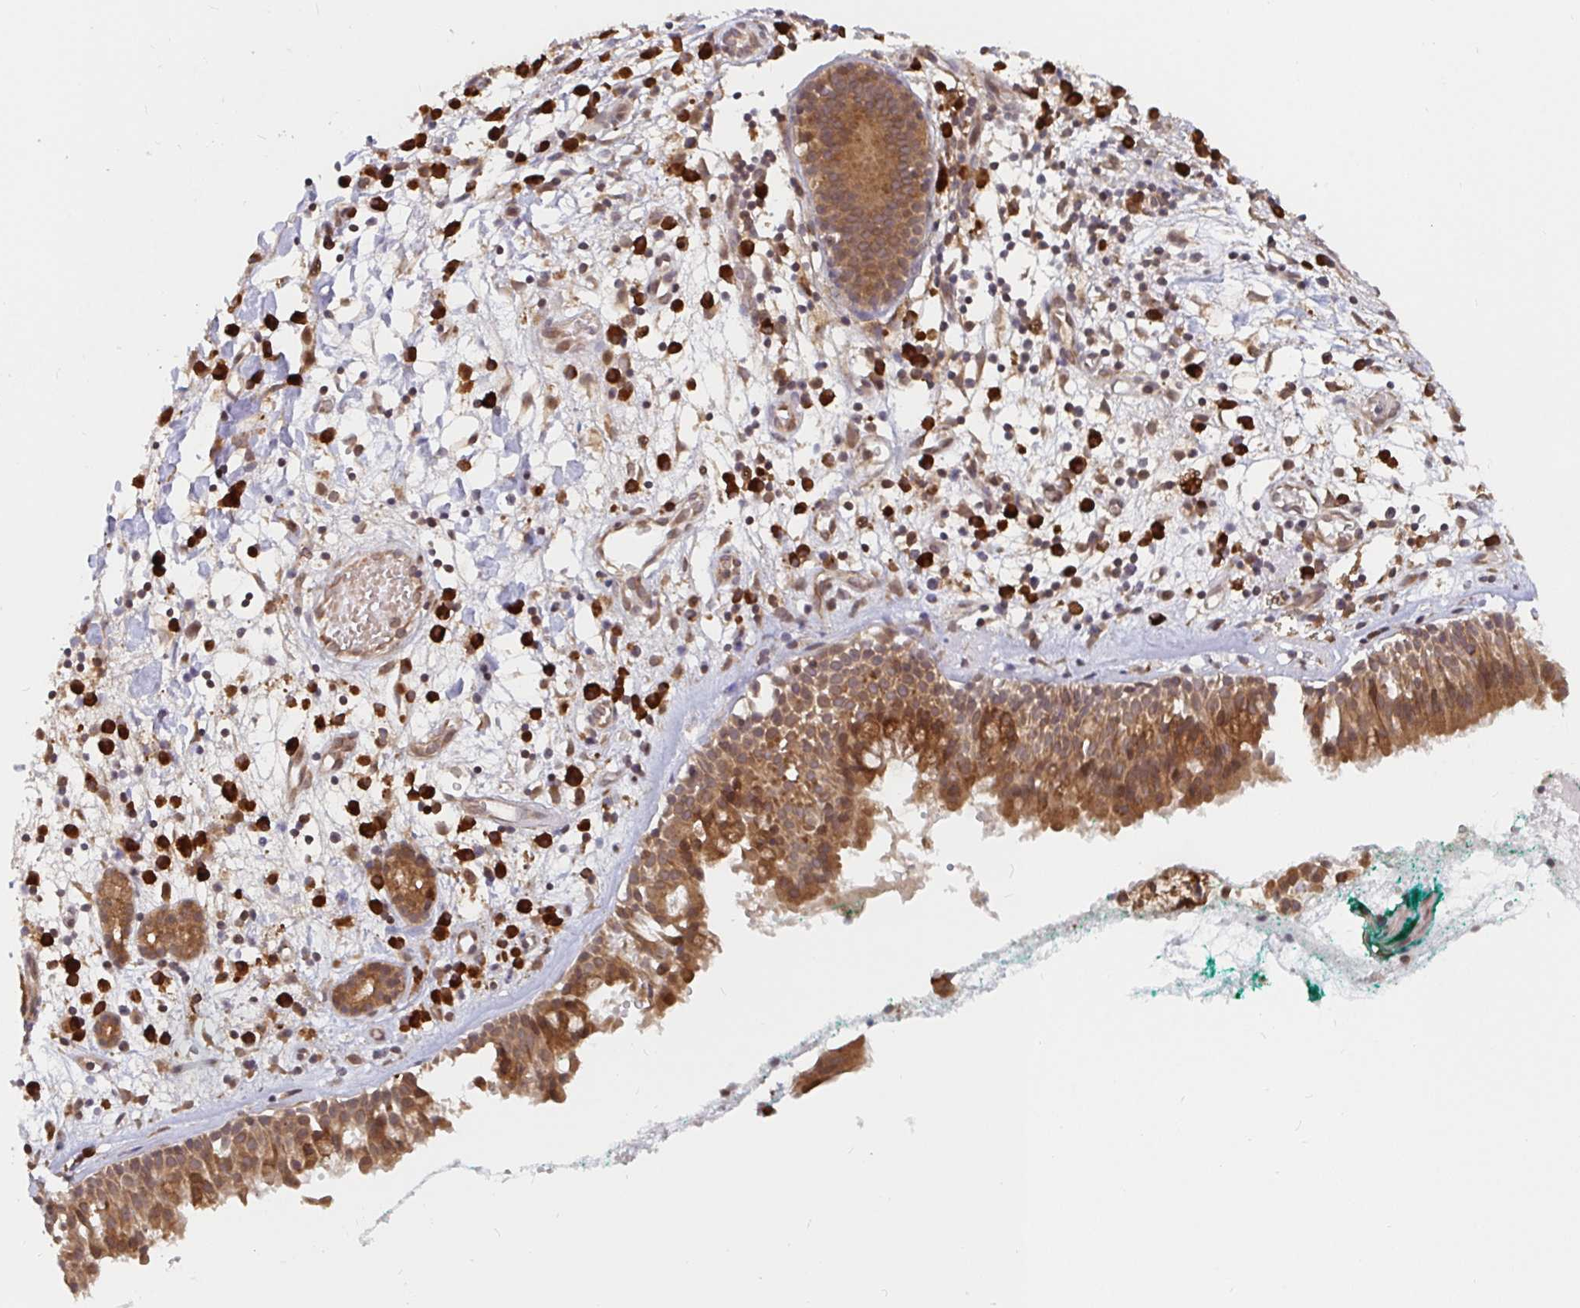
{"staining": {"intensity": "strong", "quantity": "25%-75%", "location": "cytoplasmic/membranous"}, "tissue": "nasopharynx", "cell_type": "Respiratory epithelial cells", "image_type": "normal", "snomed": [{"axis": "morphology", "description": "Normal tissue, NOS"}, {"axis": "morphology", "description": "Basal cell carcinoma"}, {"axis": "topography", "description": "Cartilage tissue"}, {"axis": "topography", "description": "Nasopharynx"}, {"axis": "topography", "description": "Oral tissue"}], "caption": "Immunohistochemistry photomicrograph of unremarkable nasopharynx stained for a protein (brown), which exhibits high levels of strong cytoplasmic/membranous expression in approximately 25%-75% of respiratory epithelial cells.", "gene": "ALG1L2", "patient": {"sex": "female", "age": 77}}